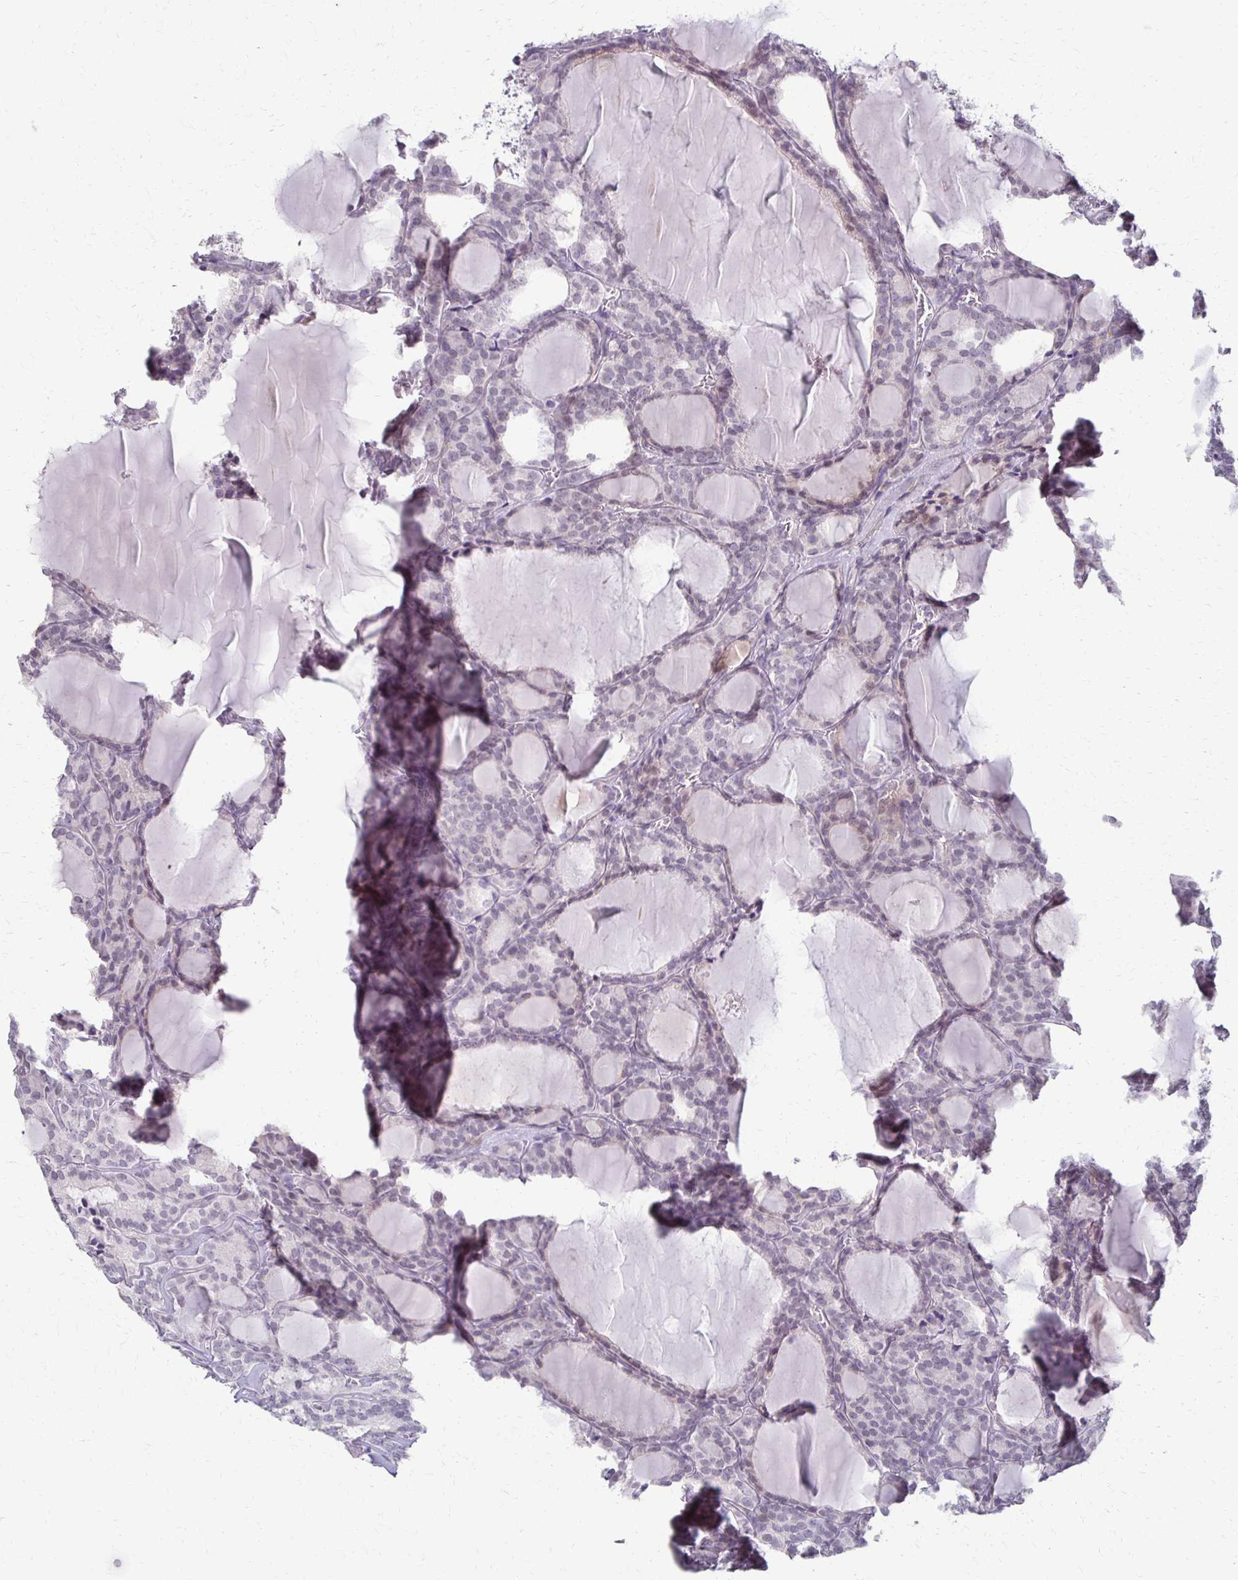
{"staining": {"intensity": "negative", "quantity": "none", "location": "none"}, "tissue": "thyroid cancer", "cell_type": "Tumor cells", "image_type": "cancer", "snomed": [{"axis": "morphology", "description": "Follicular adenoma carcinoma, NOS"}, {"axis": "topography", "description": "Thyroid gland"}], "caption": "A histopathology image of human thyroid cancer is negative for staining in tumor cells.", "gene": "FOXO4", "patient": {"sex": "male", "age": 74}}